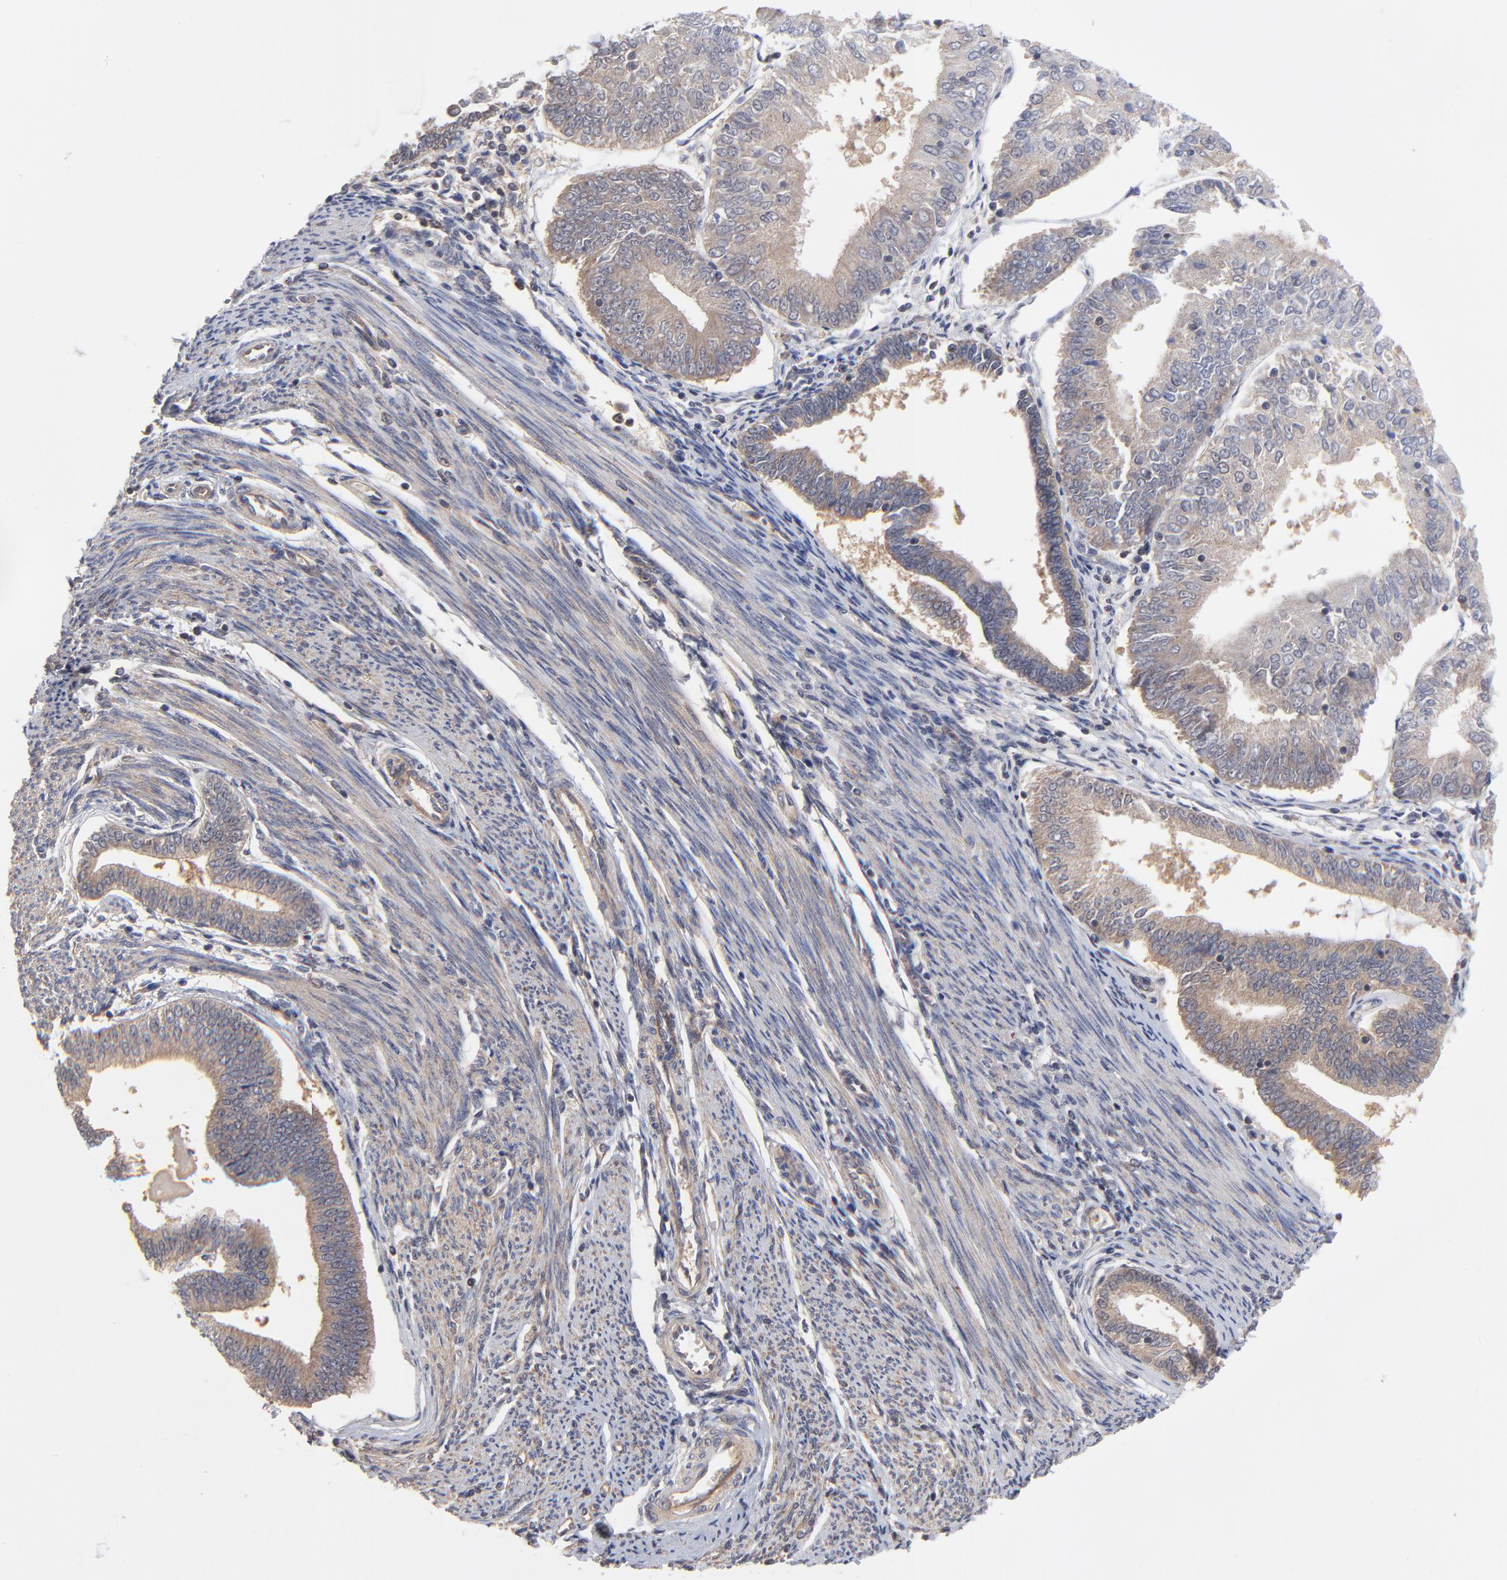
{"staining": {"intensity": "weak", "quantity": ">75%", "location": "cytoplasmic/membranous"}, "tissue": "endometrial cancer", "cell_type": "Tumor cells", "image_type": "cancer", "snomed": [{"axis": "morphology", "description": "Adenocarcinoma, NOS"}, {"axis": "topography", "description": "Endometrium"}], "caption": "Human endometrial adenocarcinoma stained with a protein marker displays weak staining in tumor cells.", "gene": "PCMT1", "patient": {"sex": "female", "age": 79}}